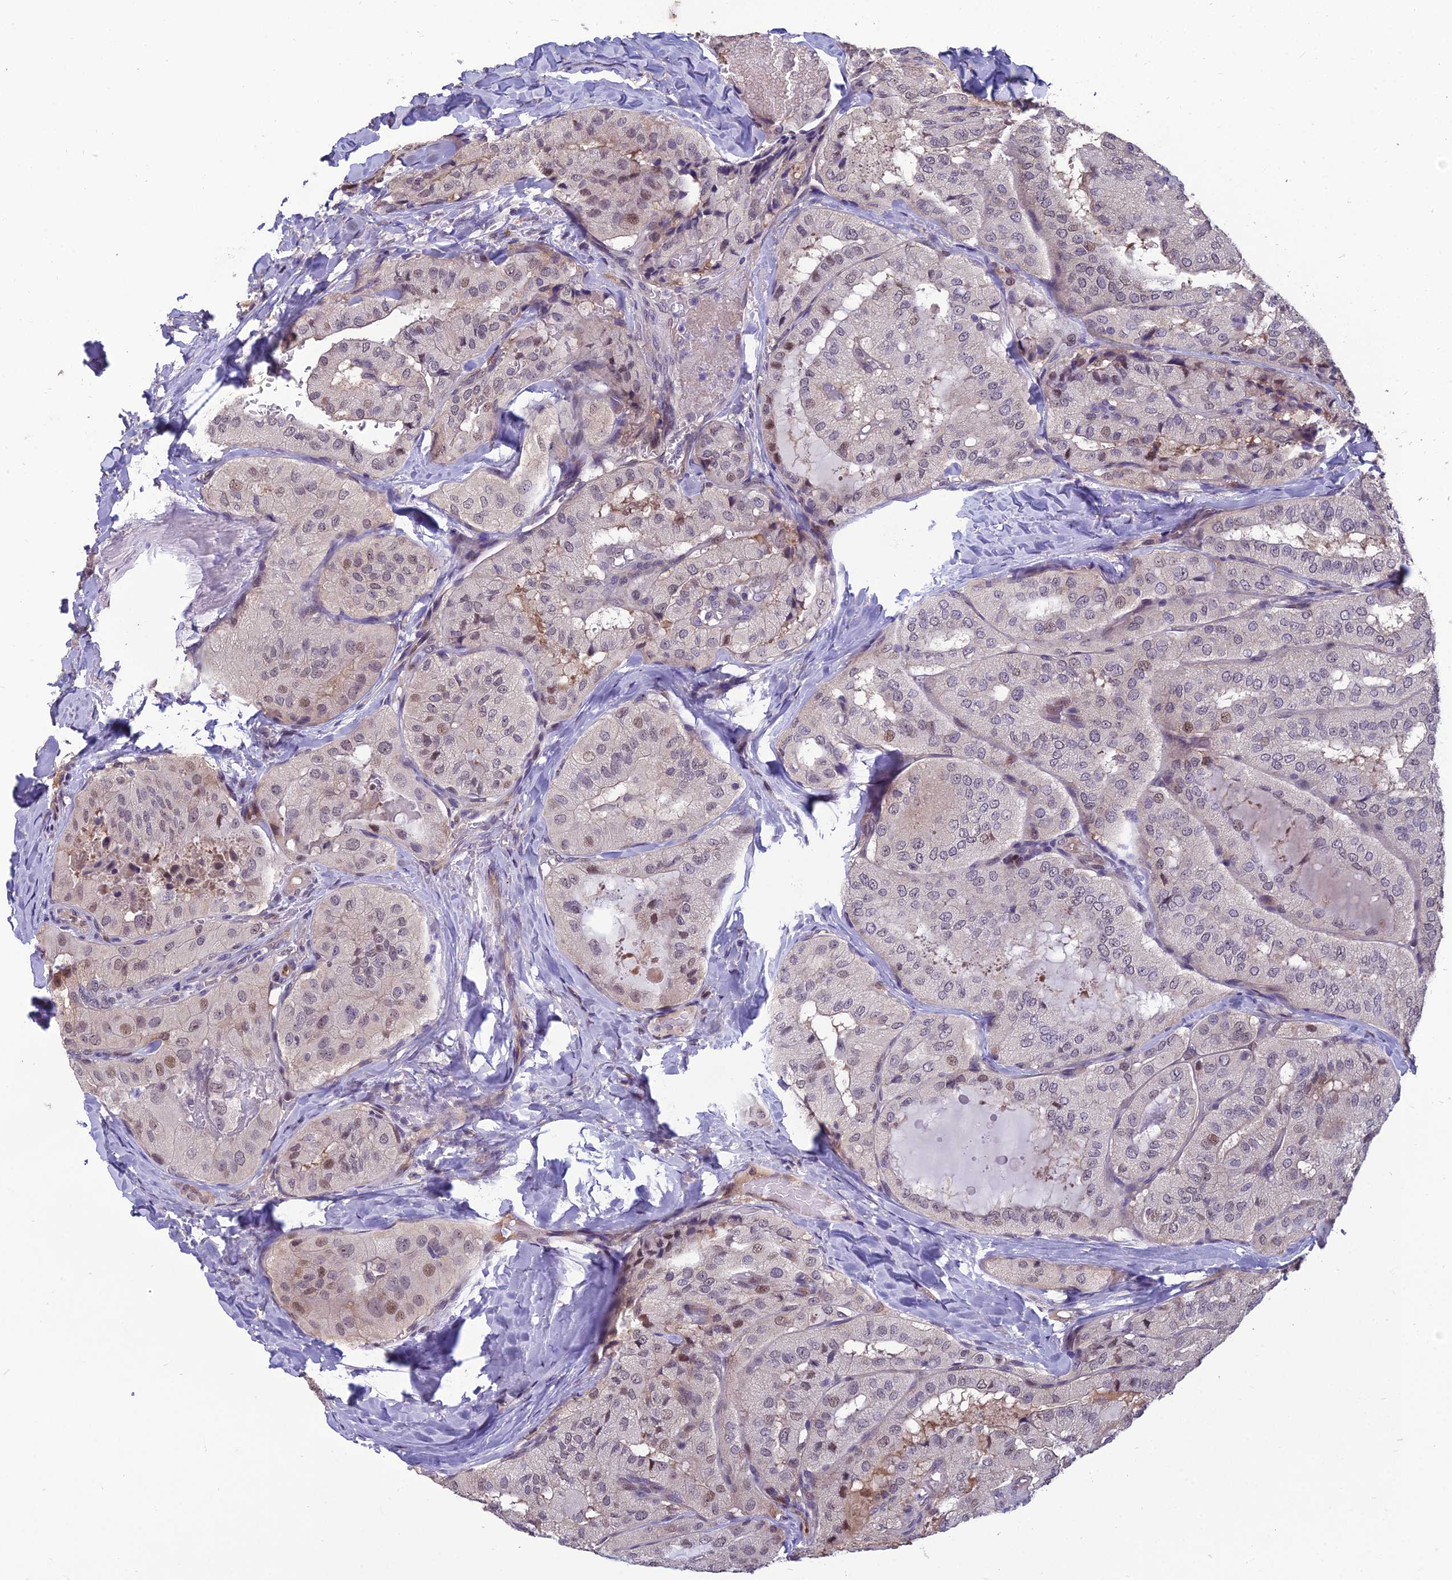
{"staining": {"intensity": "weak", "quantity": "<25%", "location": "nuclear"}, "tissue": "thyroid cancer", "cell_type": "Tumor cells", "image_type": "cancer", "snomed": [{"axis": "morphology", "description": "Normal tissue, NOS"}, {"axis": "morphology", "description": "Papillary adenocarcinoma, NOS"}, {"axis": "topography", "description": "Thyroid gland"}], "caption": "Immunohistochemistry (IHC) of papillary adenocarcinoma (thyroid) exhibits no positivity in tumor cells.", "gene": "GRWD1", "patient": {"sex": "female", "age": 59}}